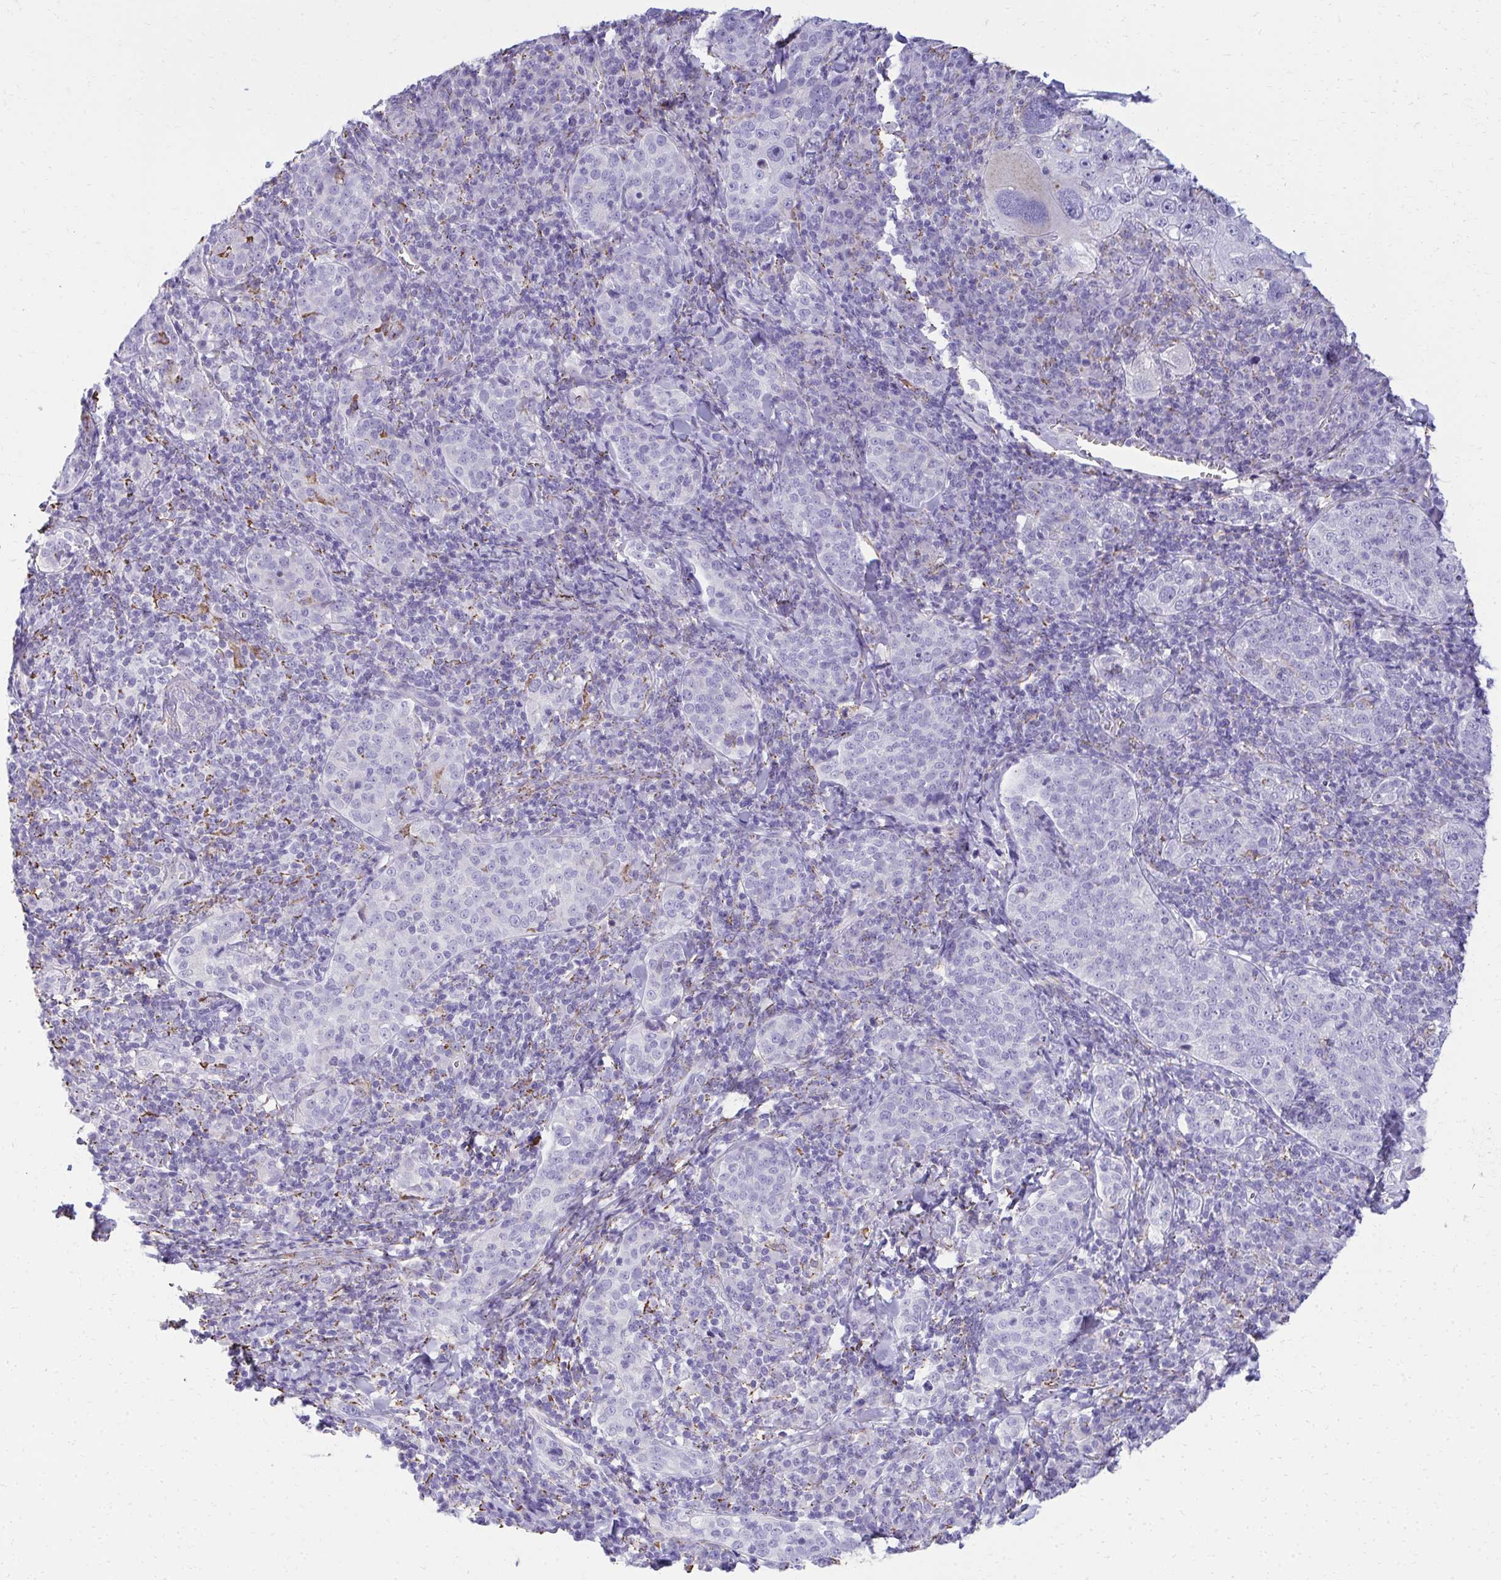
{"staining": {"intensity": "negative", "quantity": "none", "location": "none"}, "tissue": "cervical cancer", "cell_type": "Tumor cells", "image_type": "cancer", "snomed": [{"axis": "morphology", "description": "Squamous cell carcinoma, NOS"}, {"axis": "topography", "description": "Cervix"}], "caption": "There is no significant positivity in tumor cells of cervical squamous cell carcinoma.", "gene": "AIG1", "patient": {"sex": "female", "age": 75}}